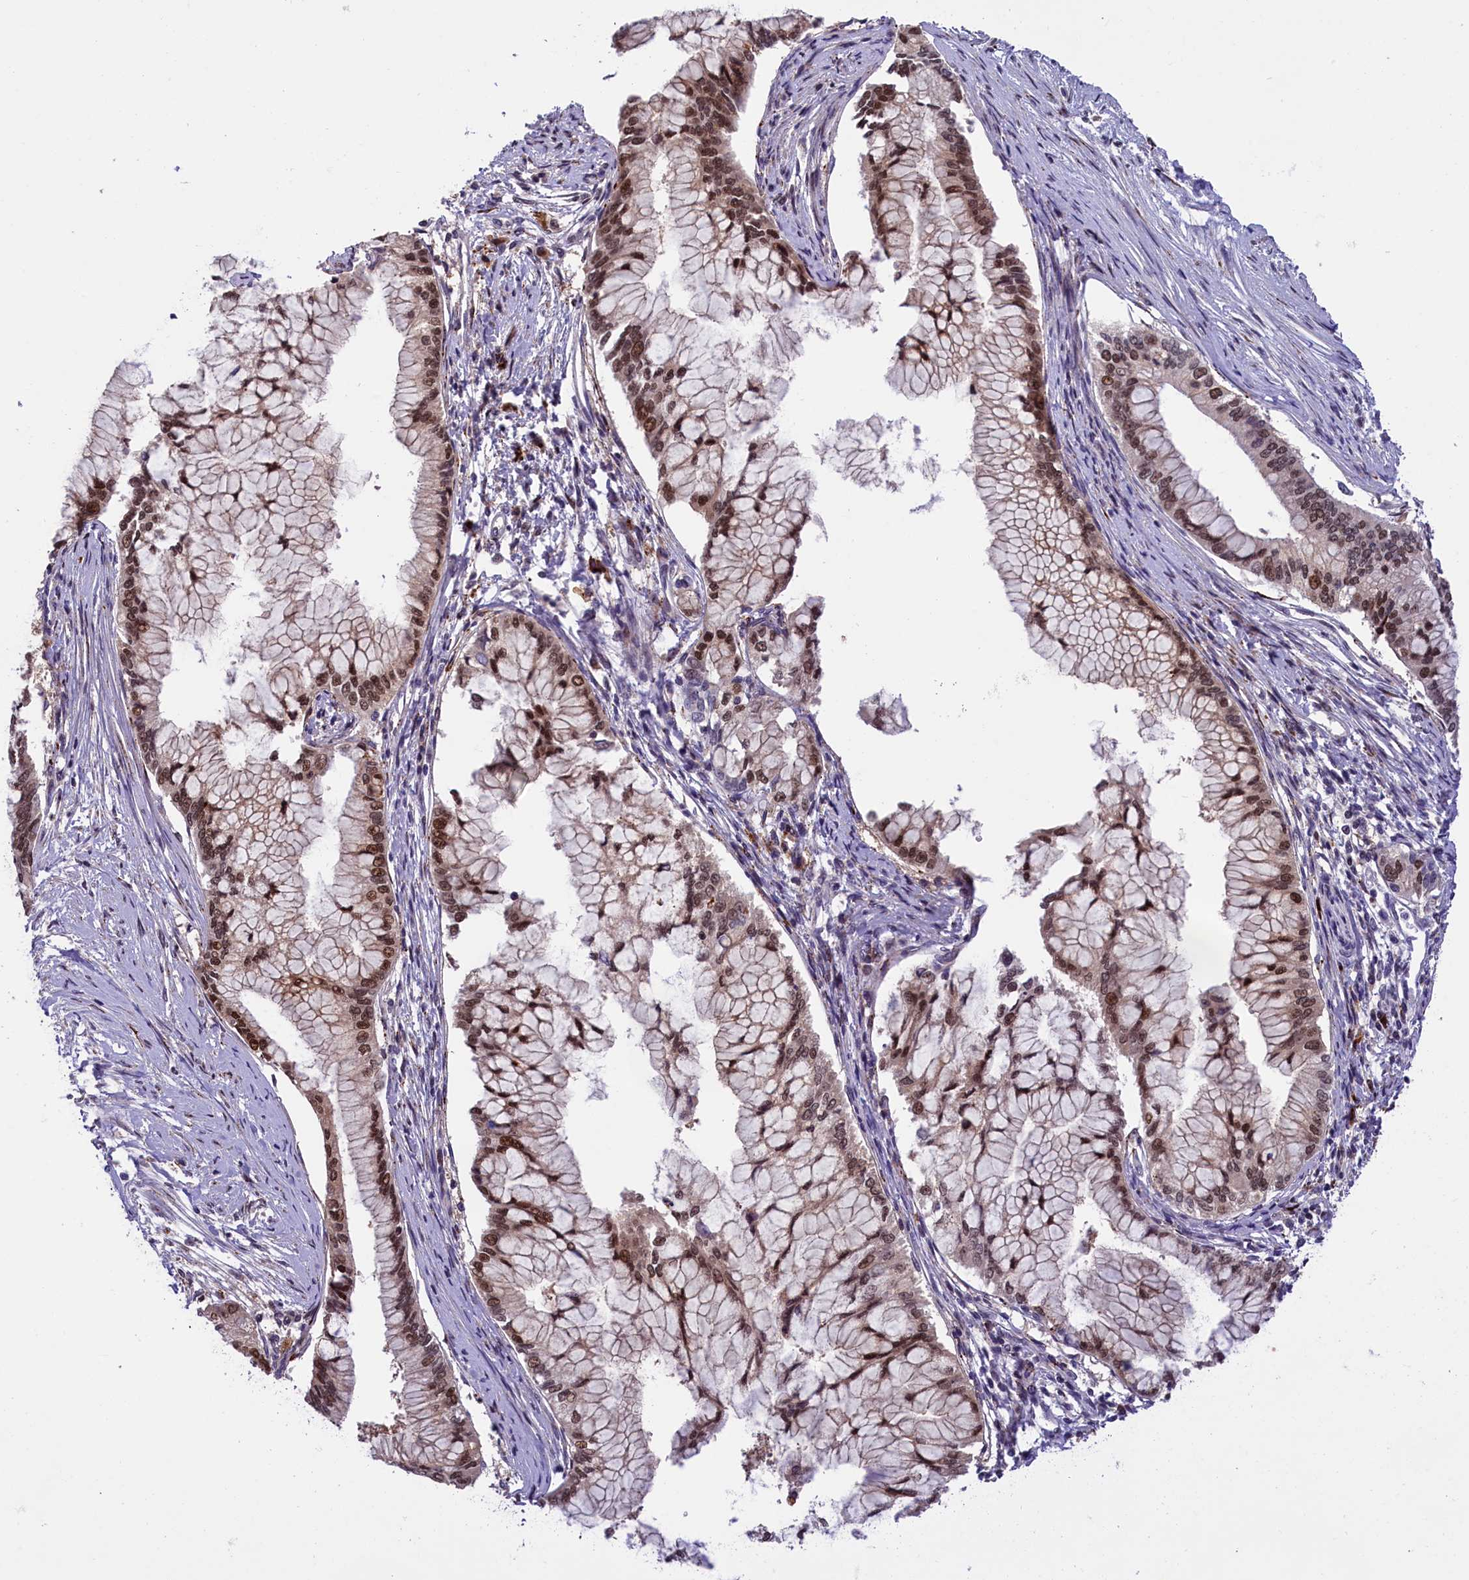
{"staining": {"intensity": "moderate", "quantity": ">75%", "location": "nuclear"}, "tissue": "pancreatic cancer", "cell_type": "Tumor cells", "image_type": "cancer", "snomed": [{"axis": "morphology", "description": "Adenocarcinoma, NOS"}, {"axis": "topography", "description": "Pancreas"}], "caption": "This image reveals IHC staining of human pancreatic cancer, with medium moderate nuclear expression in about >75% of tumor cells.", "gene": "FBXO45", "patient": {"sex": "male", "age": 46}}